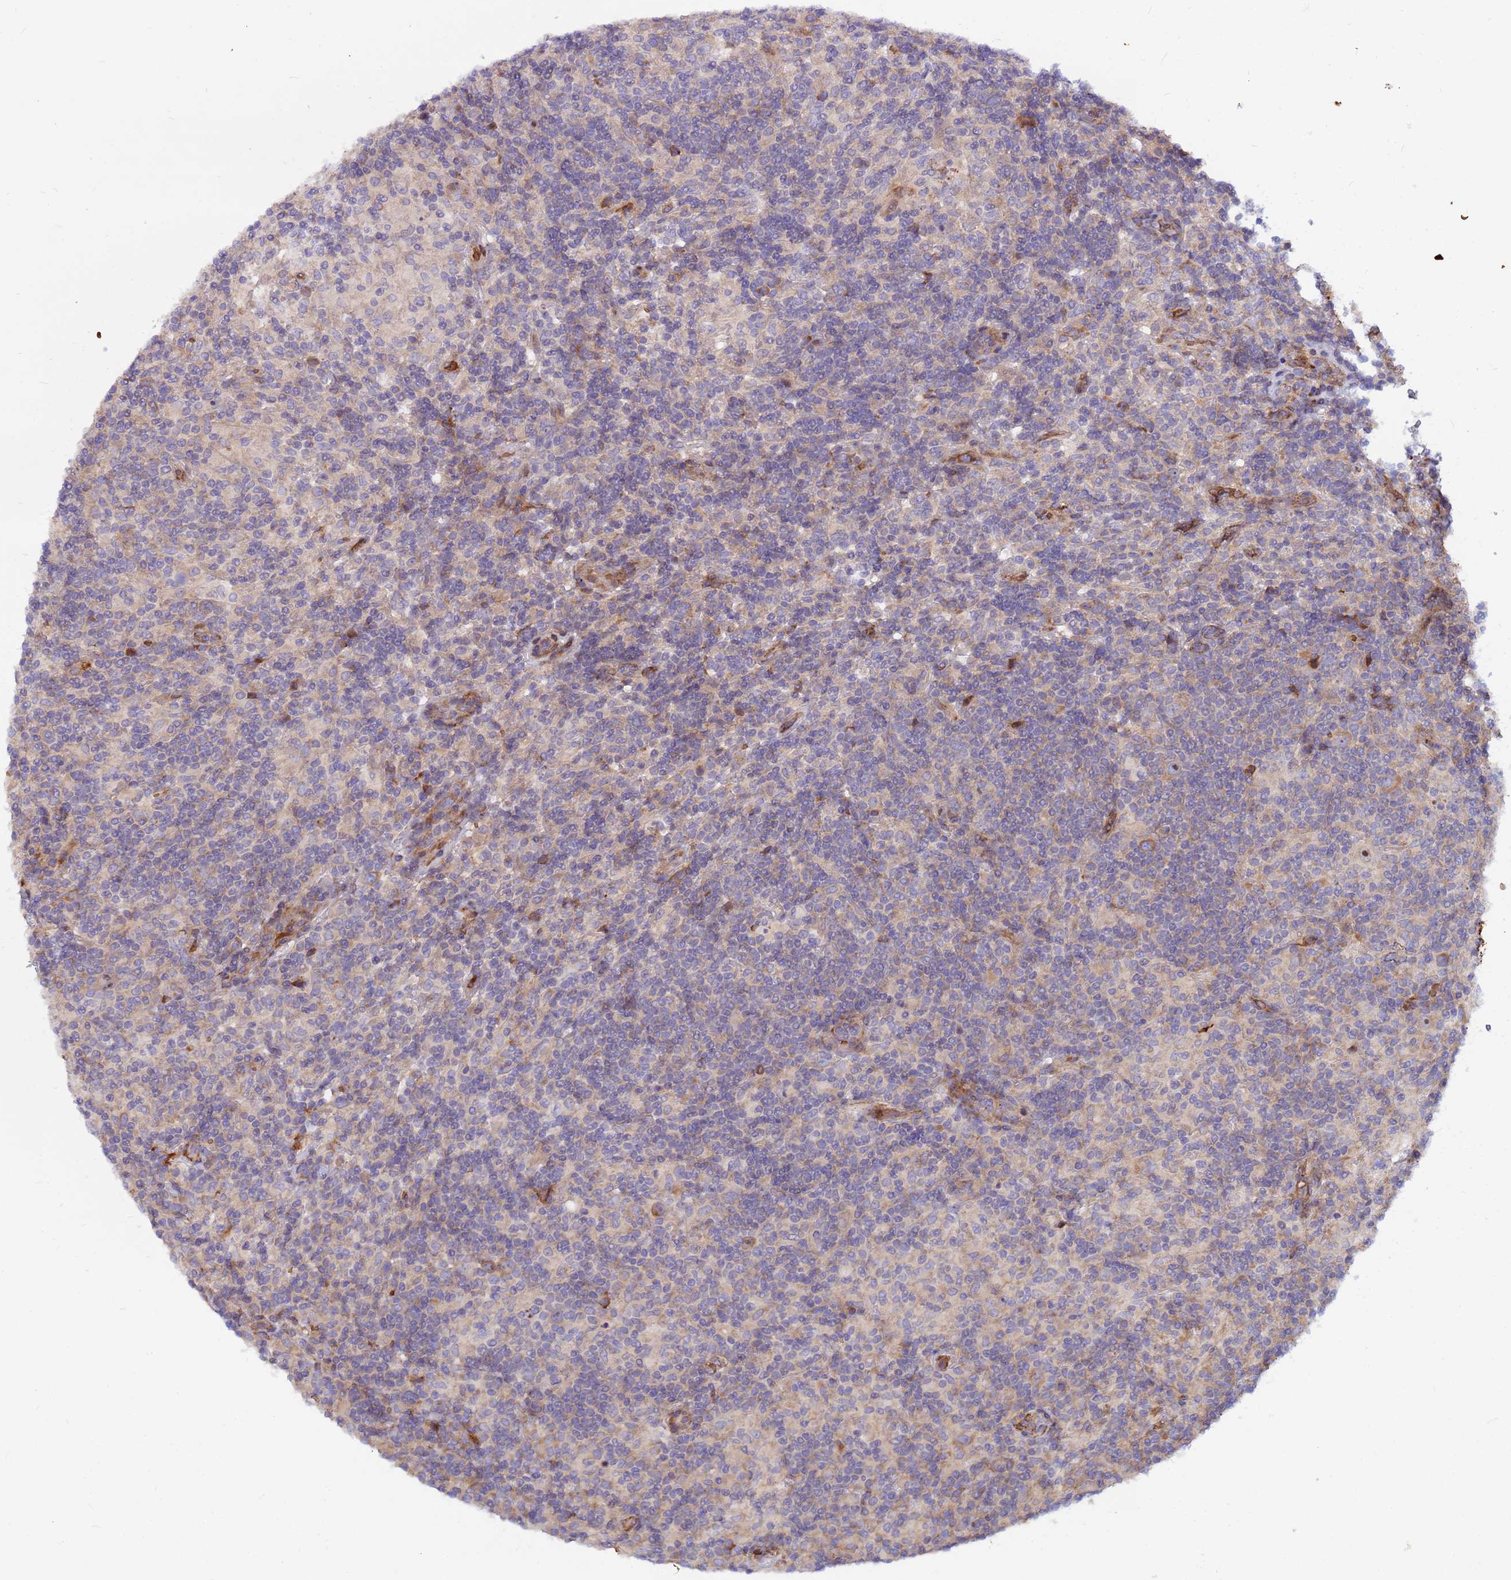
{"staining": {"intensity": "weak", "quantity": "<25%", "location": "cytoplasmic/membranous"}, "tissue": "lymphoma", "cell_type": "Tumor cells", "image_type": "cancer", "snomed": [{"axis": "morphology", "description": "Hodgkin's disease, NOS"}, {"axis": "topography", "description": "Lymph node"}], "caption": "An immunohistochemistry (IHC) image of Hodgkin's disease is shown. There is no staining in tumor cells of Hodgkin's disease. (DAB (3,3'-diaminobenzidine) IHC visualized using brightfield microscopy, high magnification).", "gene": "ZNF669", "patient": {"sex": "male", "age": 70}}